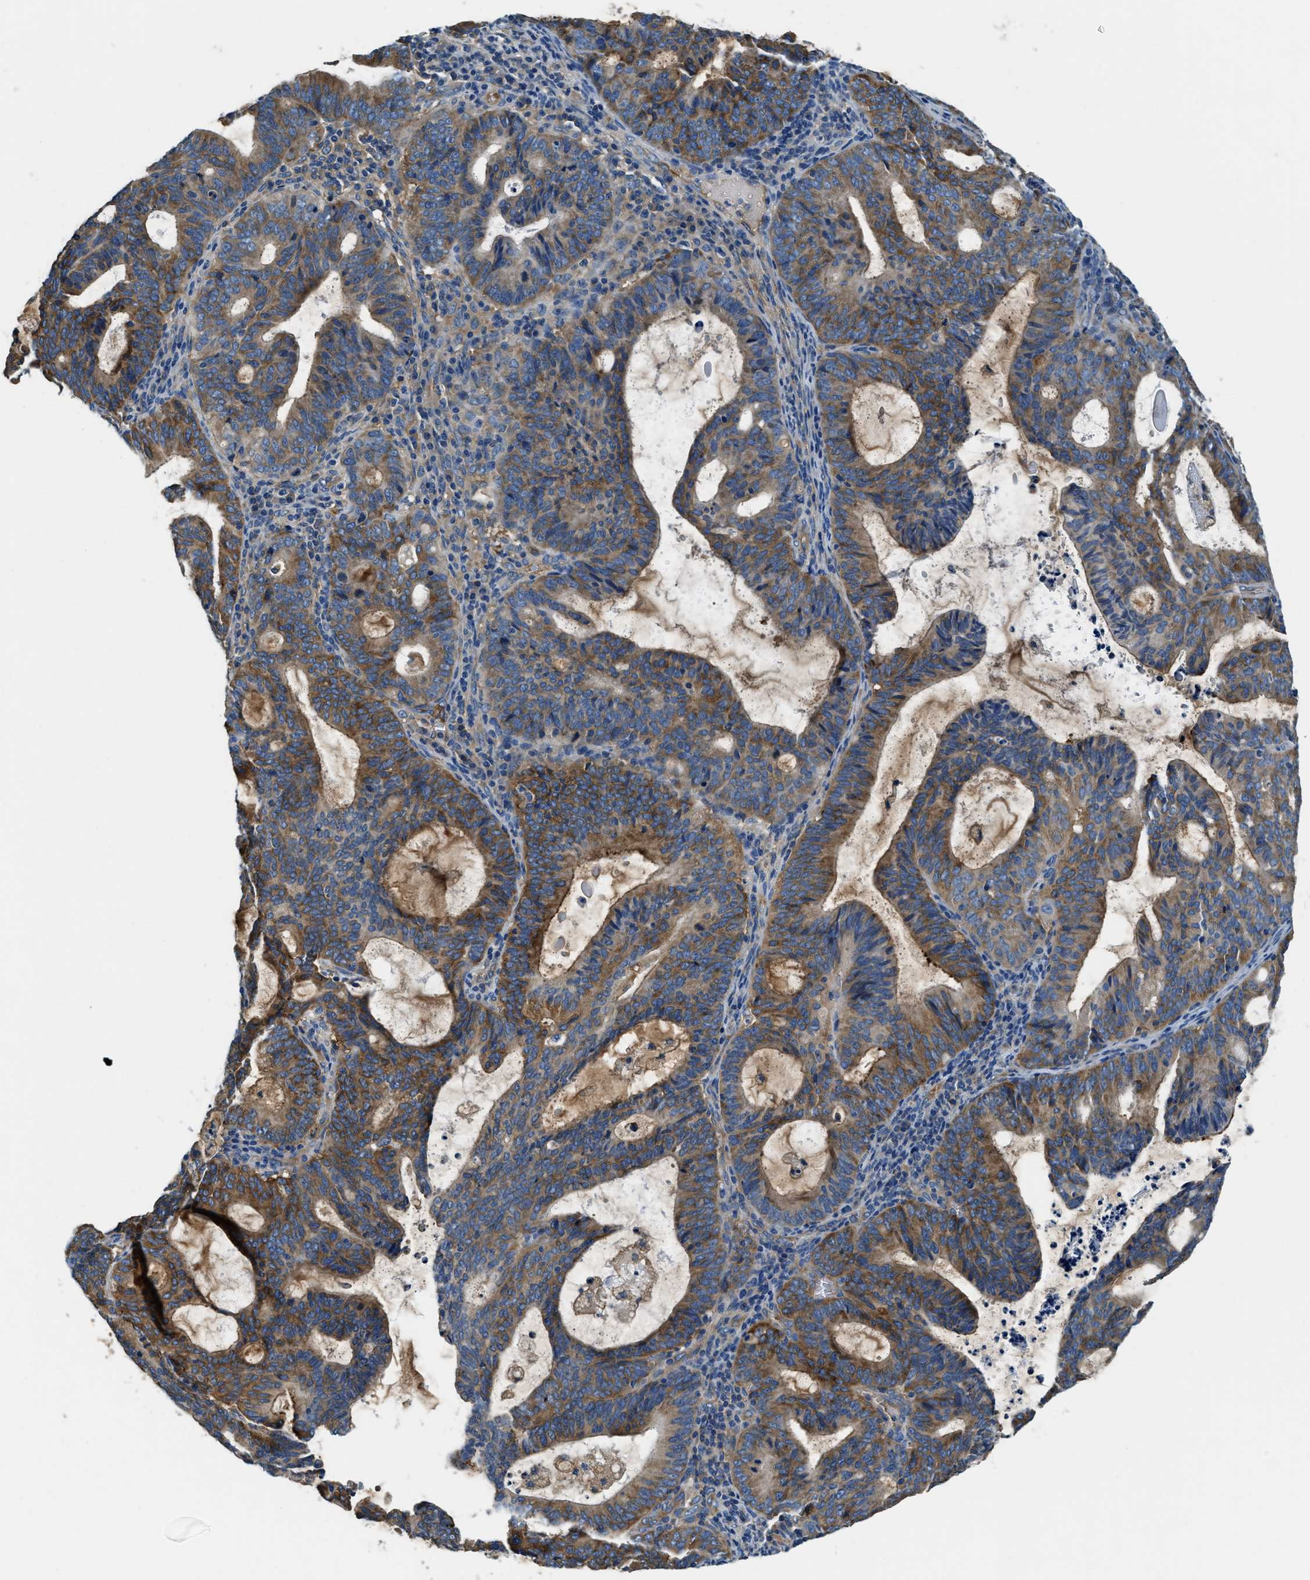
{"staining": {"intensity": "moderate", "quantity": ">75%", "location": "cytoplasmic/membranous"}, "tissue": "endometrial cancer", "cell_type": "Tumor cells", "image_type": "cancer", "snomed": [{"axis": "morphology", "description": "Adenocarcinoma, NOS"}, {"axis": "topography", "description": "Uterus"}], "caption": "A medium amount of moderate cytoplasmic/membranous expression is seen in approximately >75% of tumor cells in endometrial adenocarcinoma tissue. (IHC, brightfield microscopy, high magnification).", "gene": "EEA1", "patient": {"sex": "female", "age": 83}}